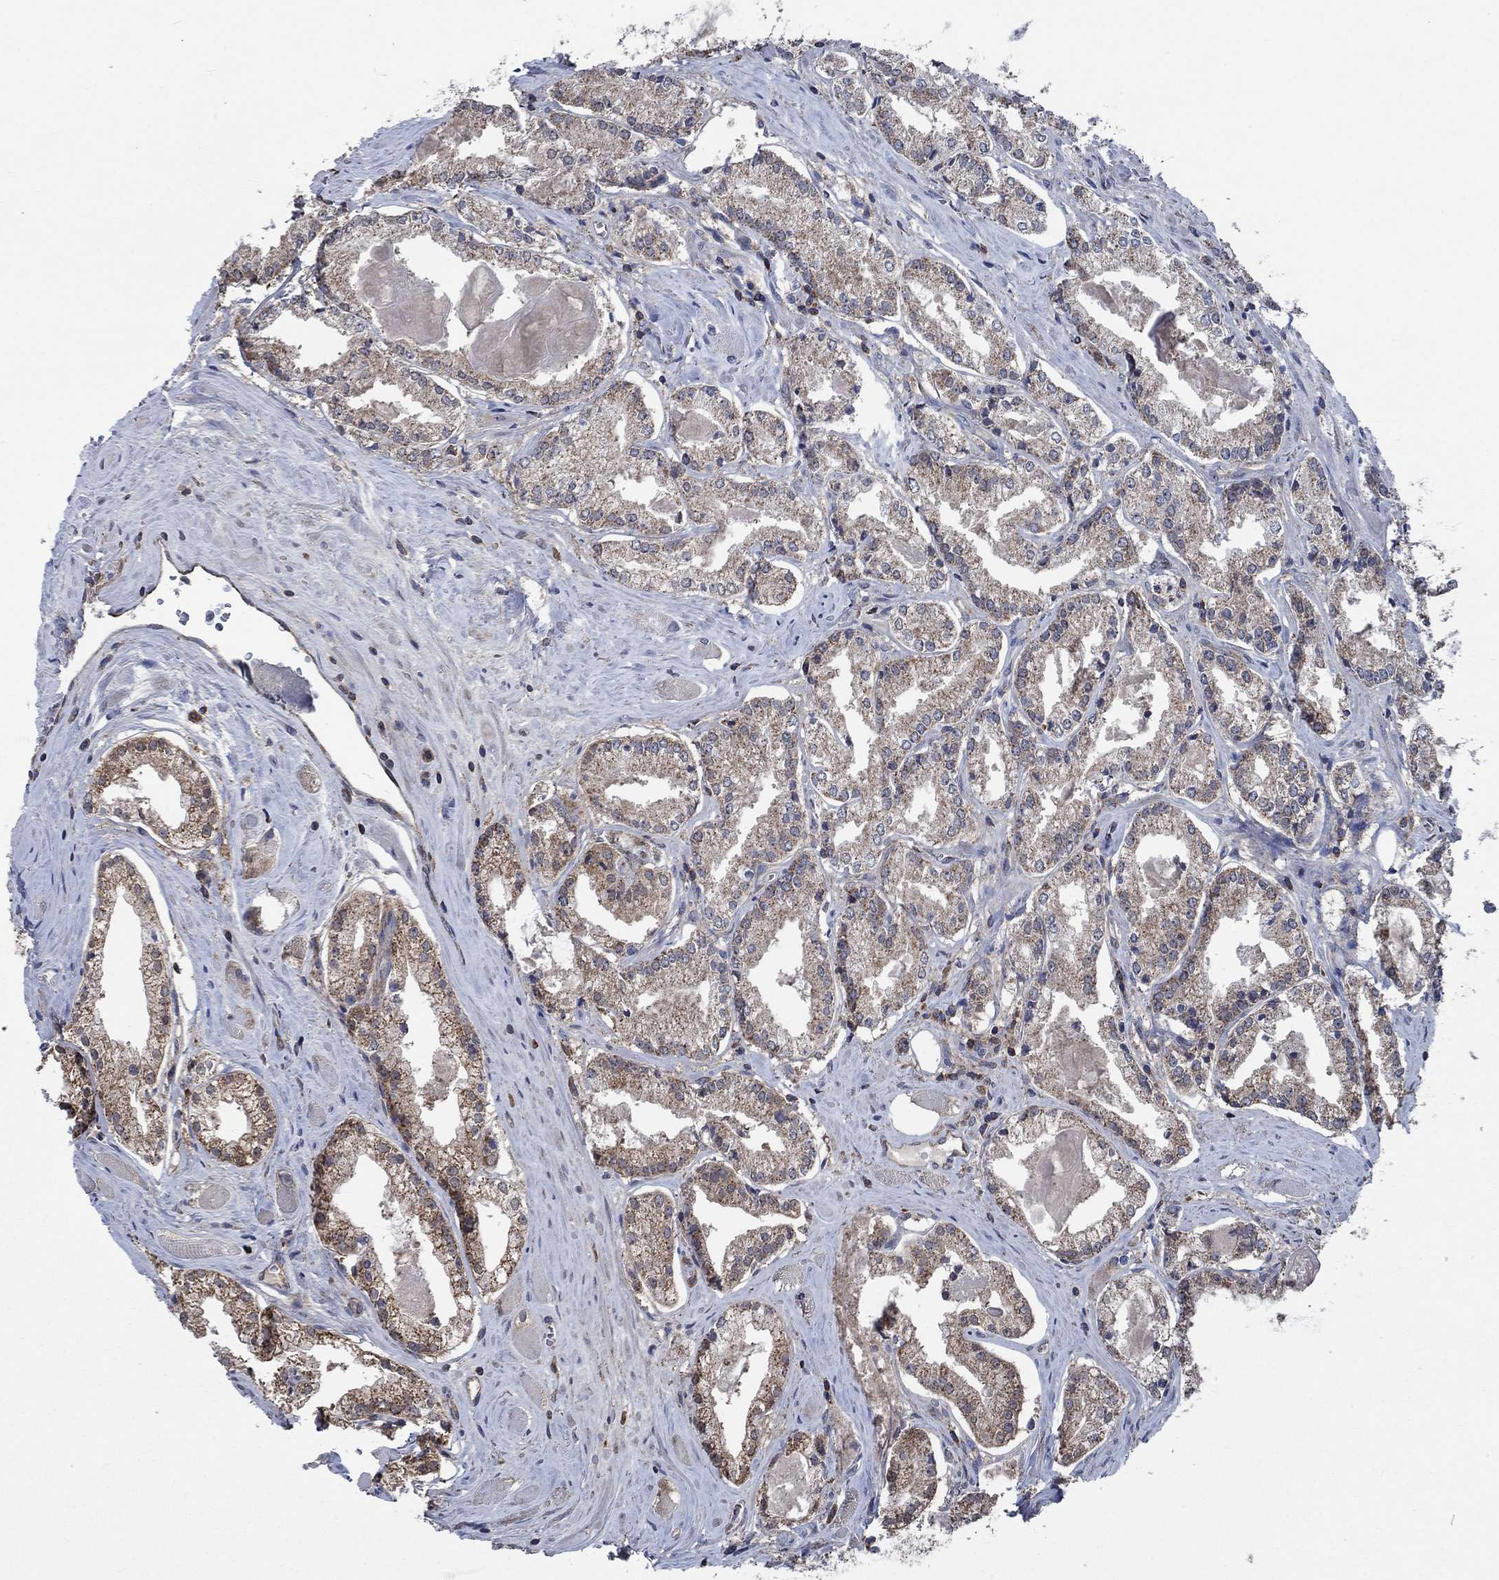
{"staining": {"intensity": "moderate", "quantity": "25%-75%", "location": "cytoplasmic/membranous"}, "tissue": "prostate cancer", "cell_type": "Tumor cells", "image_type": "cancer", "snomed": [{"axis": "morphology", "description": "Adenocarcinoma, NOS"}, {"axis": "topography", "description": "Prostate"}], "caption": "Approximately 25%-75% of tumor cells in human adenocarcinoma (prostate) reveal moderate cytoplasmic/membranous protein positivity as visualized by brown immunohistochemical staining.", "gene": "STXBP6", "patient": {"sex": "male", "age": 72}}